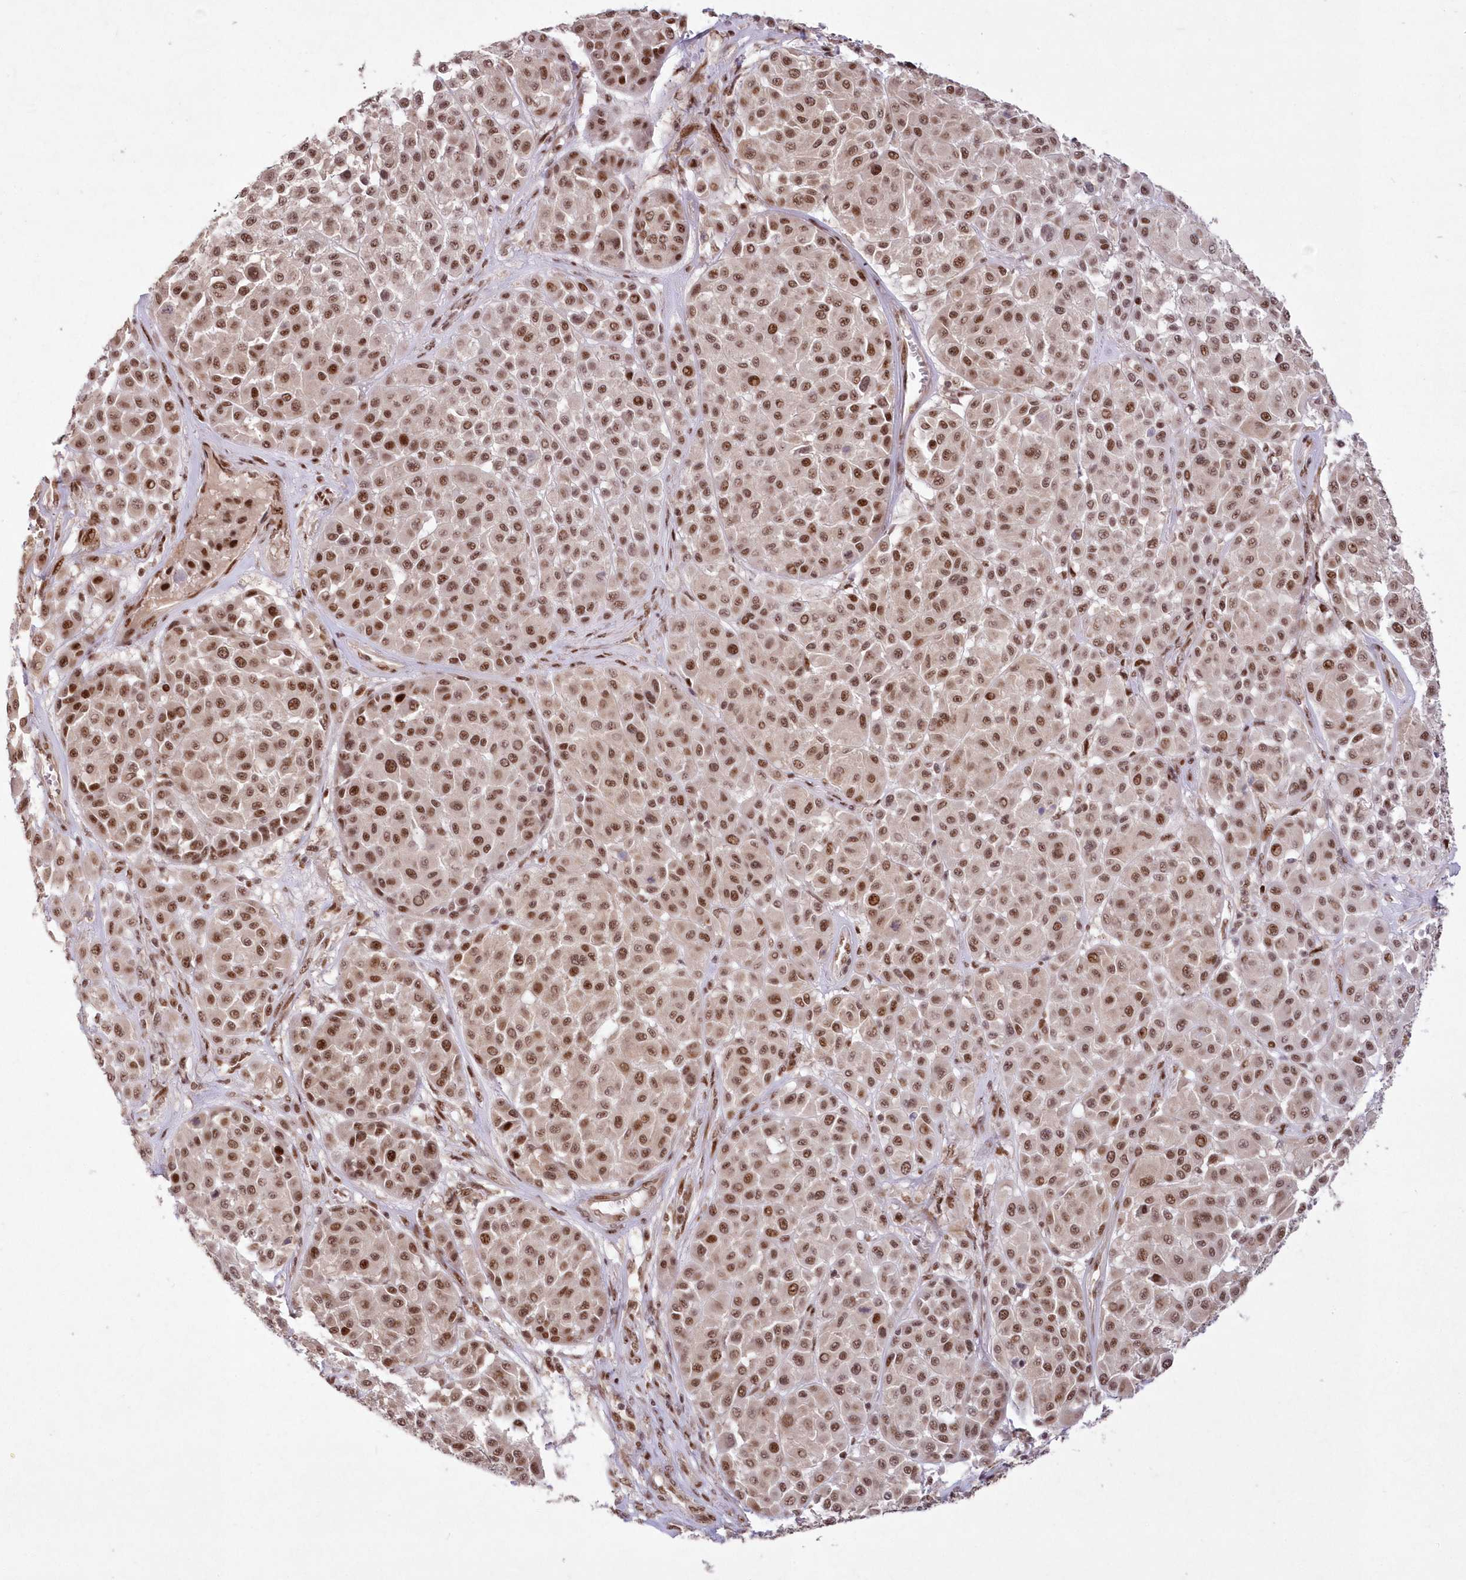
{"staining": {"intensity": "moderate", "quantity": ">75%", "location": "nuclear"}, "tissue": "melanoma", "cell_type": "Tumor cells", "image_type": "cancer", "snomed": [{"axis": "morphology", "description": "Malignant melanoma, Metastatic site"}, {"axis": "topography", "description": "Soft tissue"}], "caption": "Tumor cells exhibit medium levels of moderate nuclear positivity in about >75% of cells in malignant melanoma (metastatic site).", "gene": "WBP1L", "patient": {"sex": "male", "age": 41}}